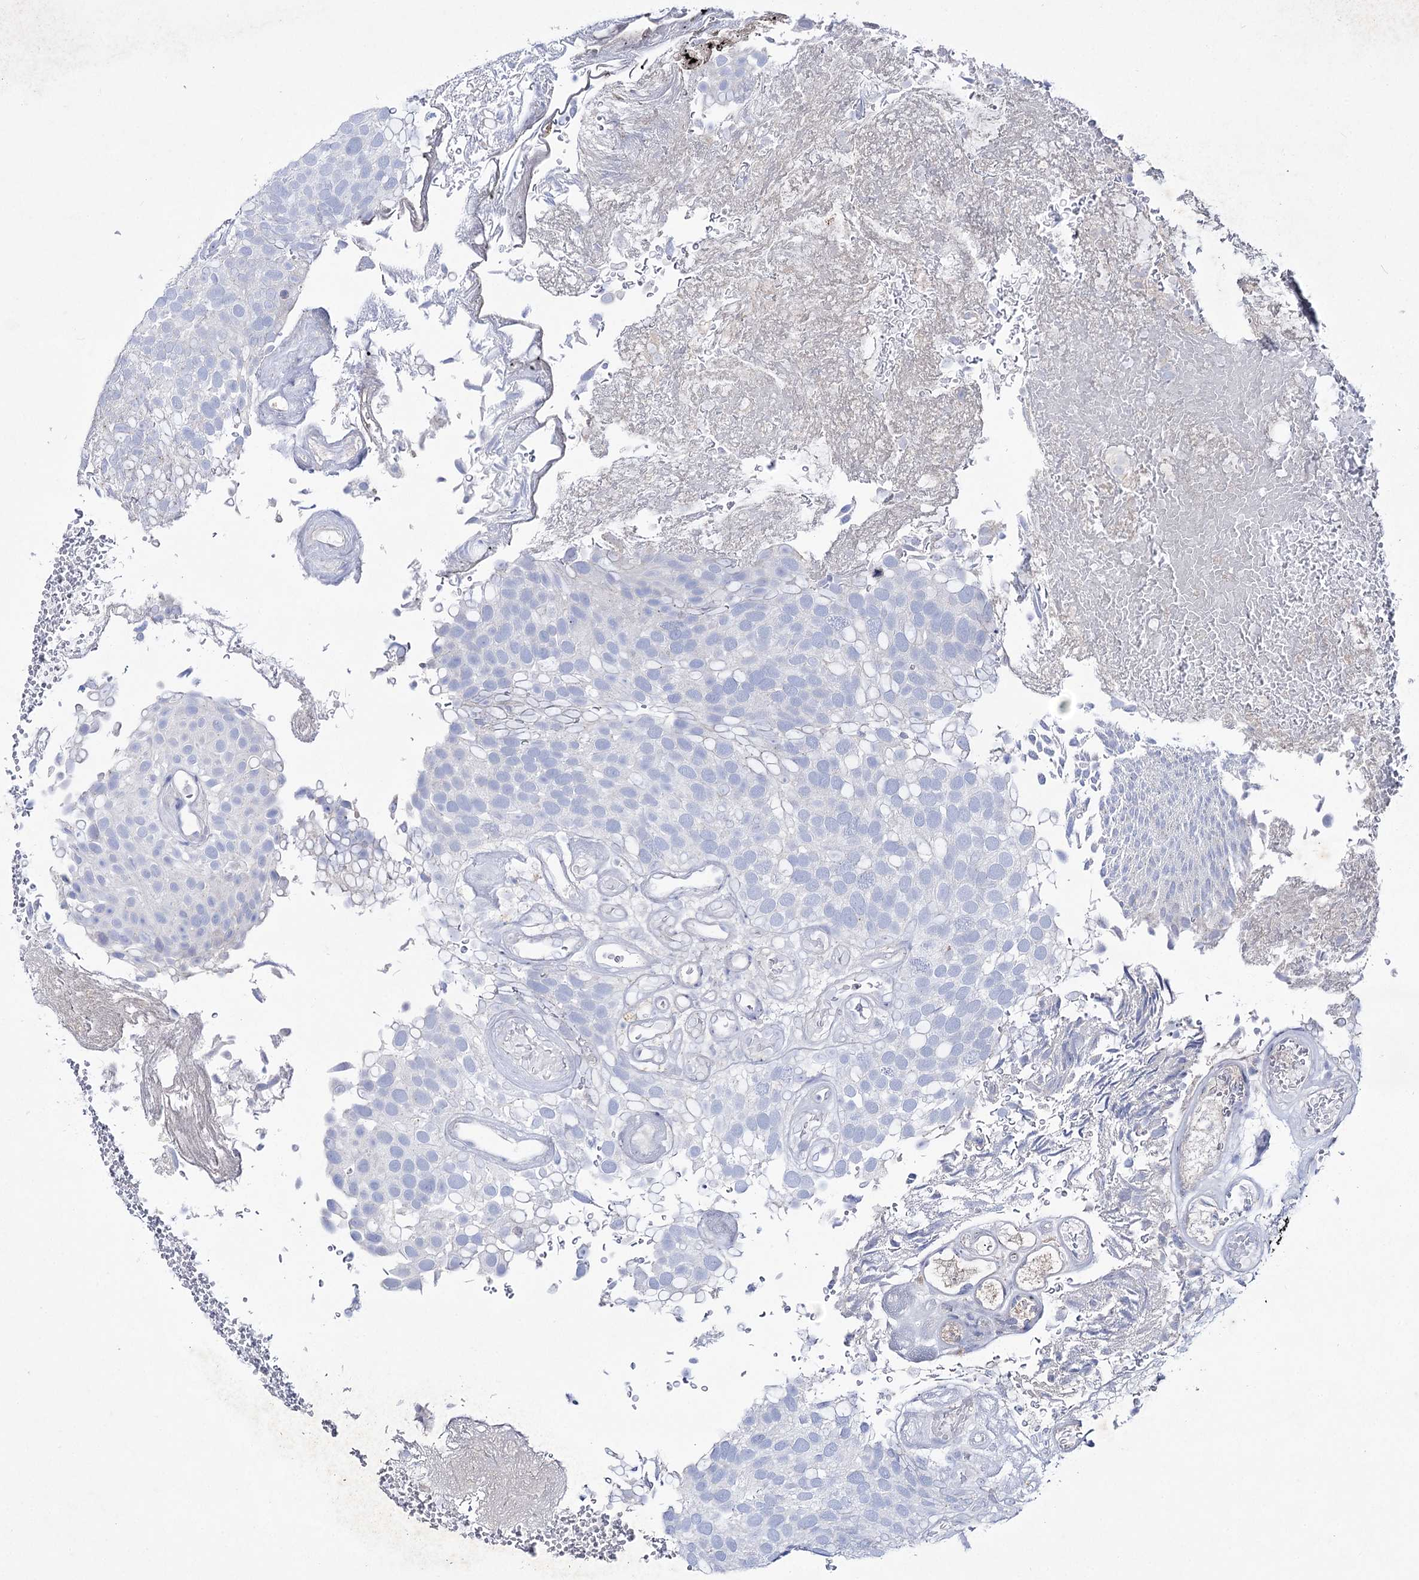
{"staining": {"intensity": "negative", "quantity": "none", "location": "none"}, "tissue": "urothelial cancer", "cell_type": "Tumor cells", "image_type": "cancer", "snomed": [{"axis": "morphology", "description": "Urothelial carcinoma, Low grade"}, {"axis": "topography", "description": "Urinary bladder"}], "caption": "Tumor cells show no significant protein expression in urothelial cancer. (Stains: DAB immunohistochemistry with hematoxylin counter stain, Microscopy: brightfield microscopy at high magnification).", "gene": "NAGLU", "patient": {"sex": "male", "age": 78}}